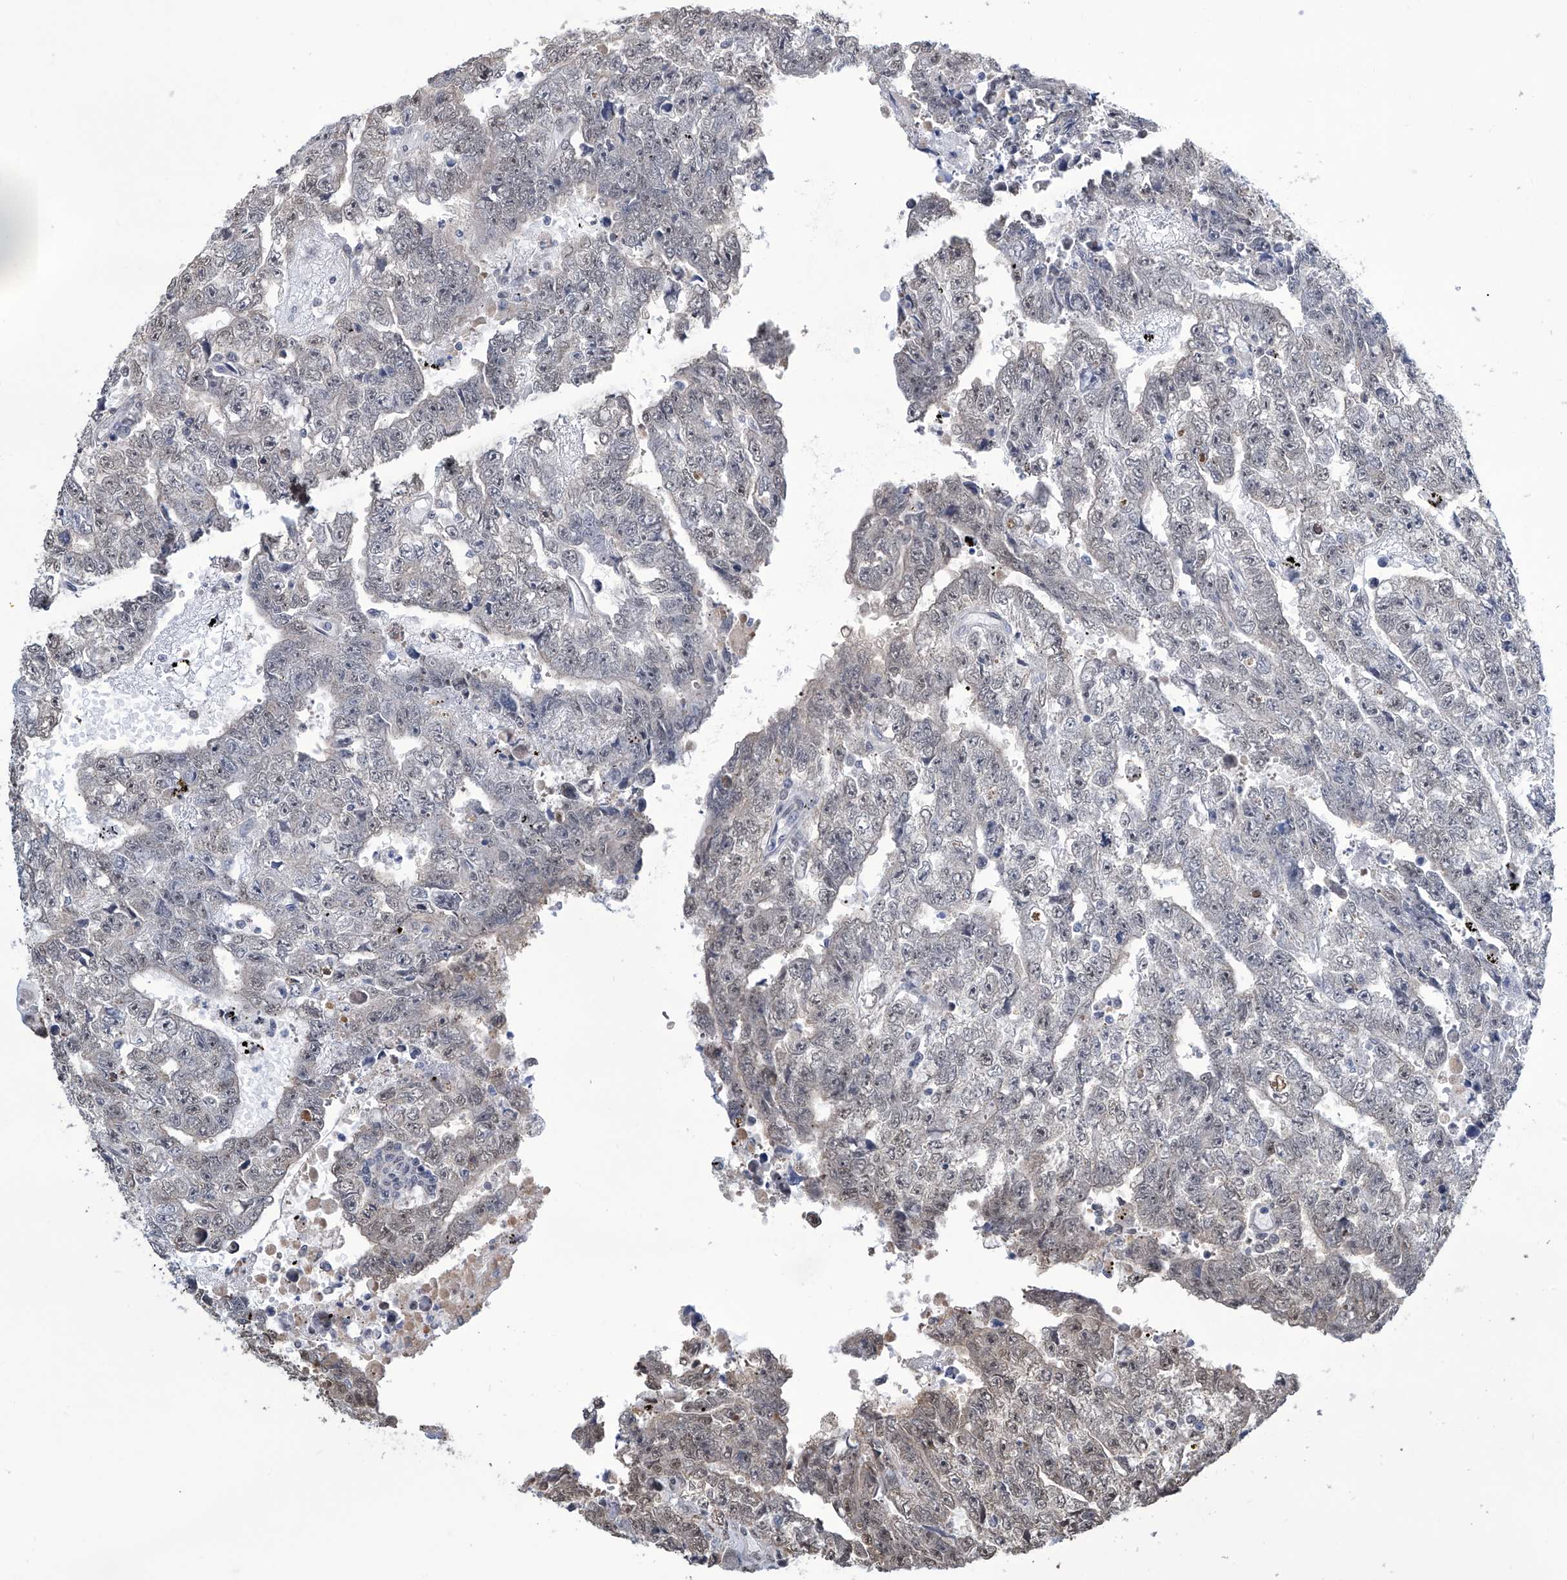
{"staining": {"intensity": "negative", "quantity": "none", "location": "none"}, "tissue": "testis cancer", "cell_type": "Tumor cells", "image_type": "cancer", "snomed": [{"axis": "morphology", "description": "Carcinoma, Embryonal, NOS"}, {"axis": "topography", "description": "Testis"}], "caption": "Protein analysis of testis embryonal carcinoma reveals no significant expression in tumor cells.", "gene": "SREBF2", "patient": {"sex": "male", "age": 25}}